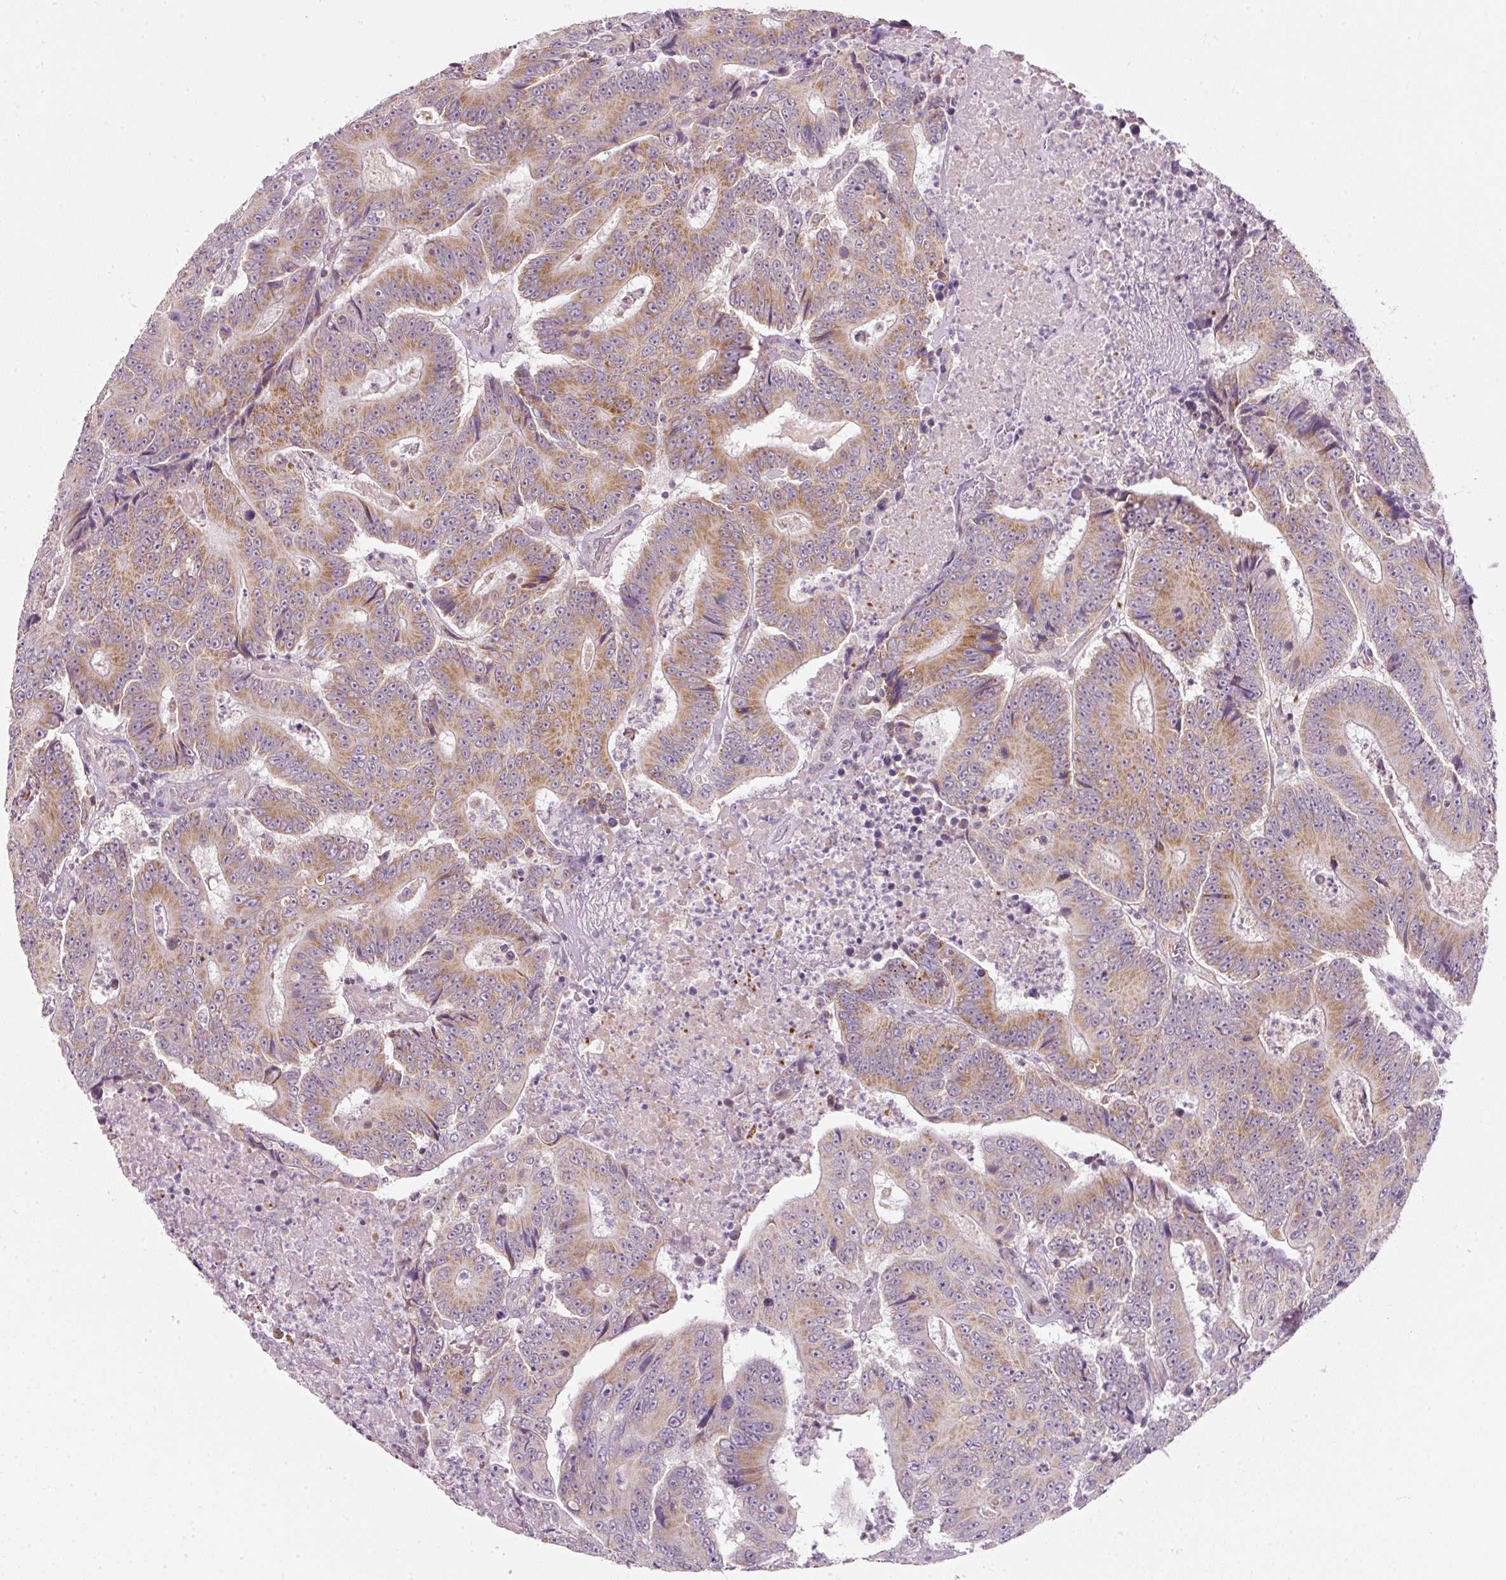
{"staining": {"intensity": "moderate", "quantity": ">75%", "location": "cytoplasmic/membranous"}, "tissue": "colorectal cancer", "cell_type": "Tumor cells", "image_type": "cancer", "snomed": [{"axis": "morphology", "description": "Adenocarcinoma, NOS"}, {"axis": "topography", "description": "Colon"}], "caption": "IHC photomicrograph of neoplastic tissue: human colorectal cancer (adenocarcinoma) stained using IHC displays medium levels of moderate protein expression localized specifically in the cytoplasmic/membranous of tumor cells, appearing as a cytoplasmic/membranous brown color.", "gene": "FAM78B", "patient": {"sex": "male", "age": 83}}